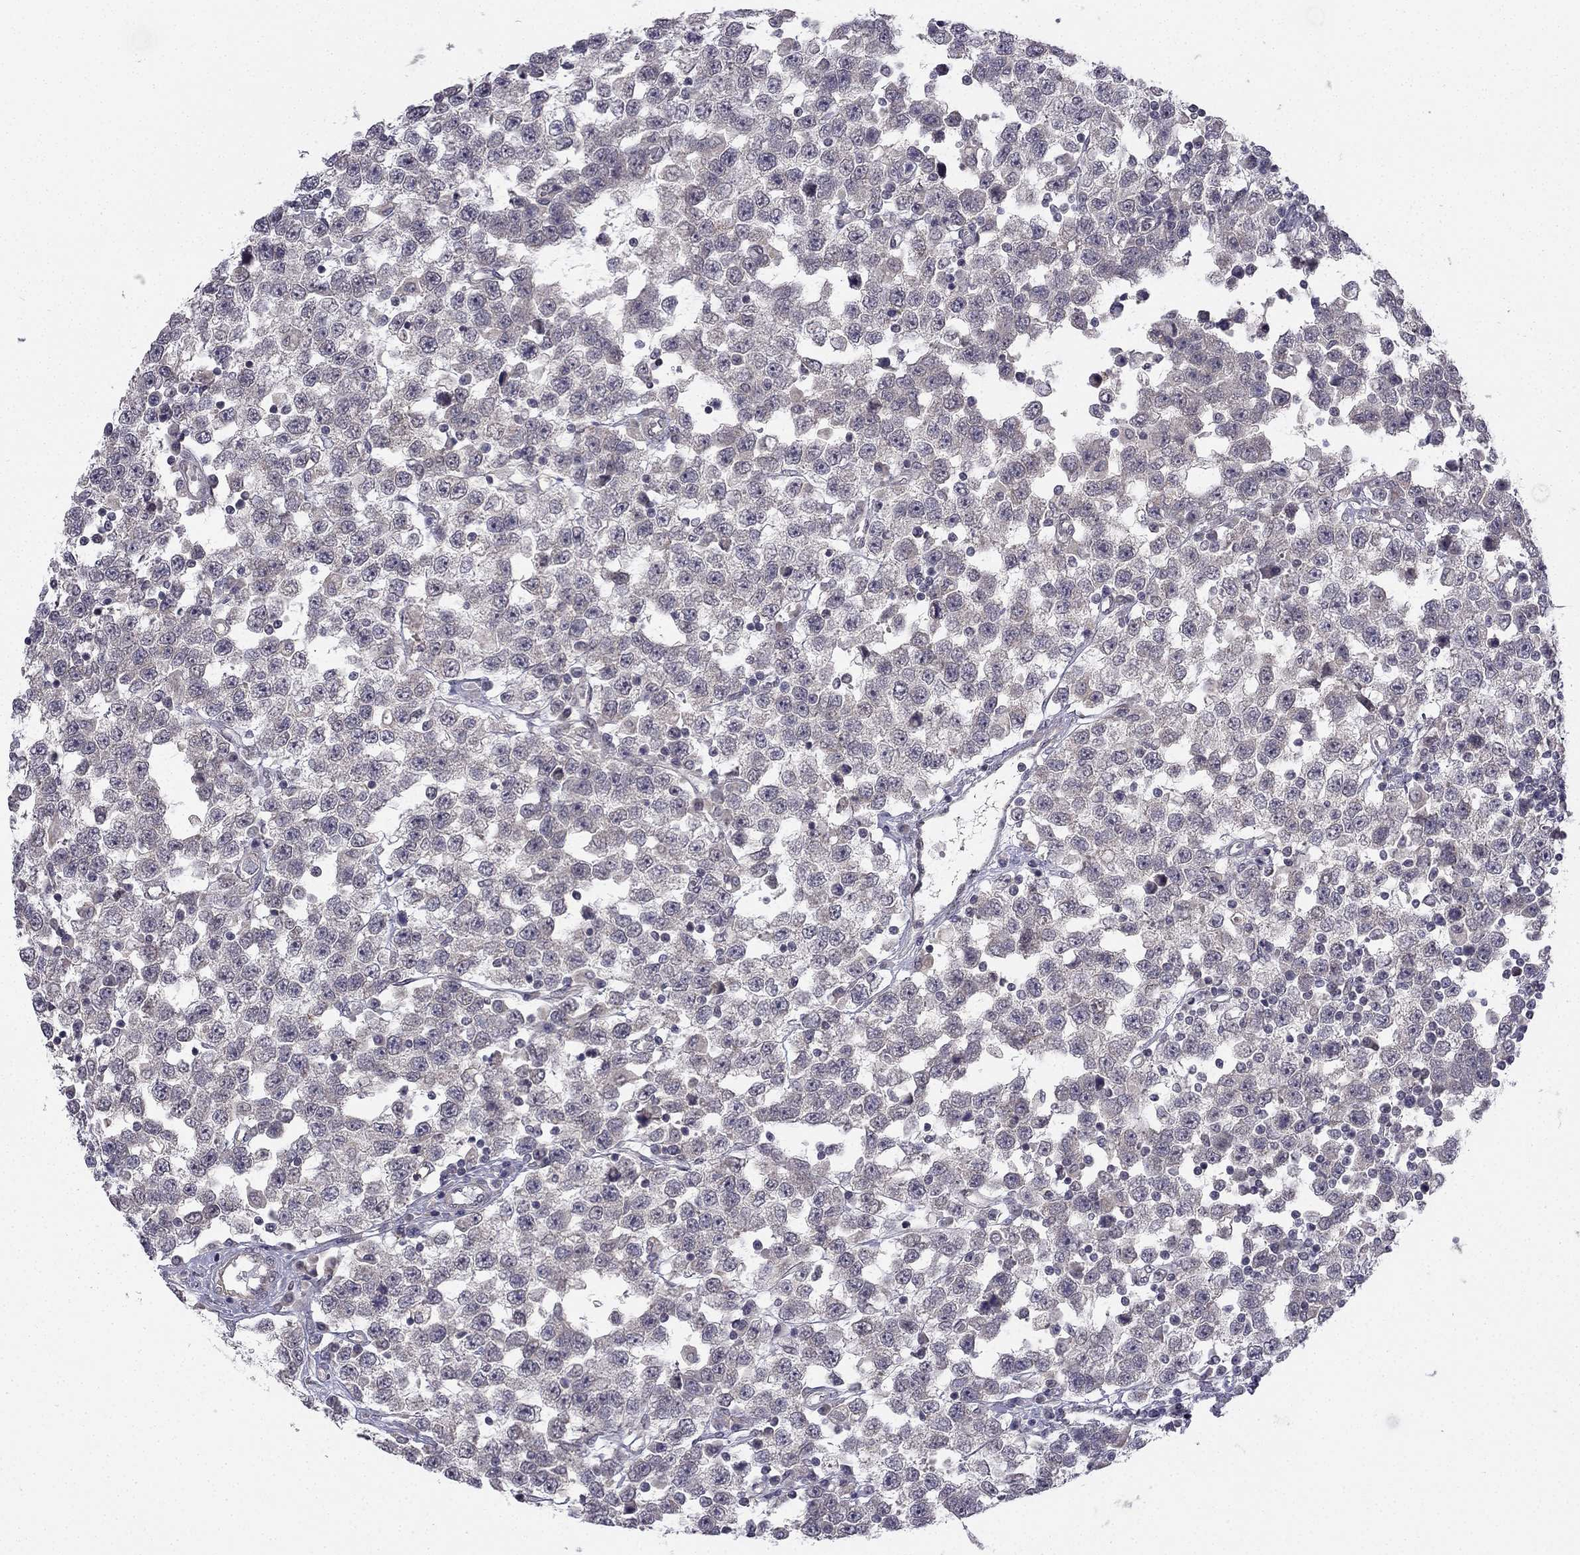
{"staining": {"intensity": "negative", "quantity": "none", "location": "none"}, "tissue": "testis cancer", "cell_type": "Tumor cells", "image_type": "cancer", "snomed": [{"axis": "morphology", "description": "Seminoma, NOS"}, {"axis": "topography", "description": "Testis"}], "caption": "Immunohistochemical staining of seminoma (testis) demonstrates no significant staining in tumor cells.", "gene": "CHST8", "patient": {"sex": "male", "age": 34}}